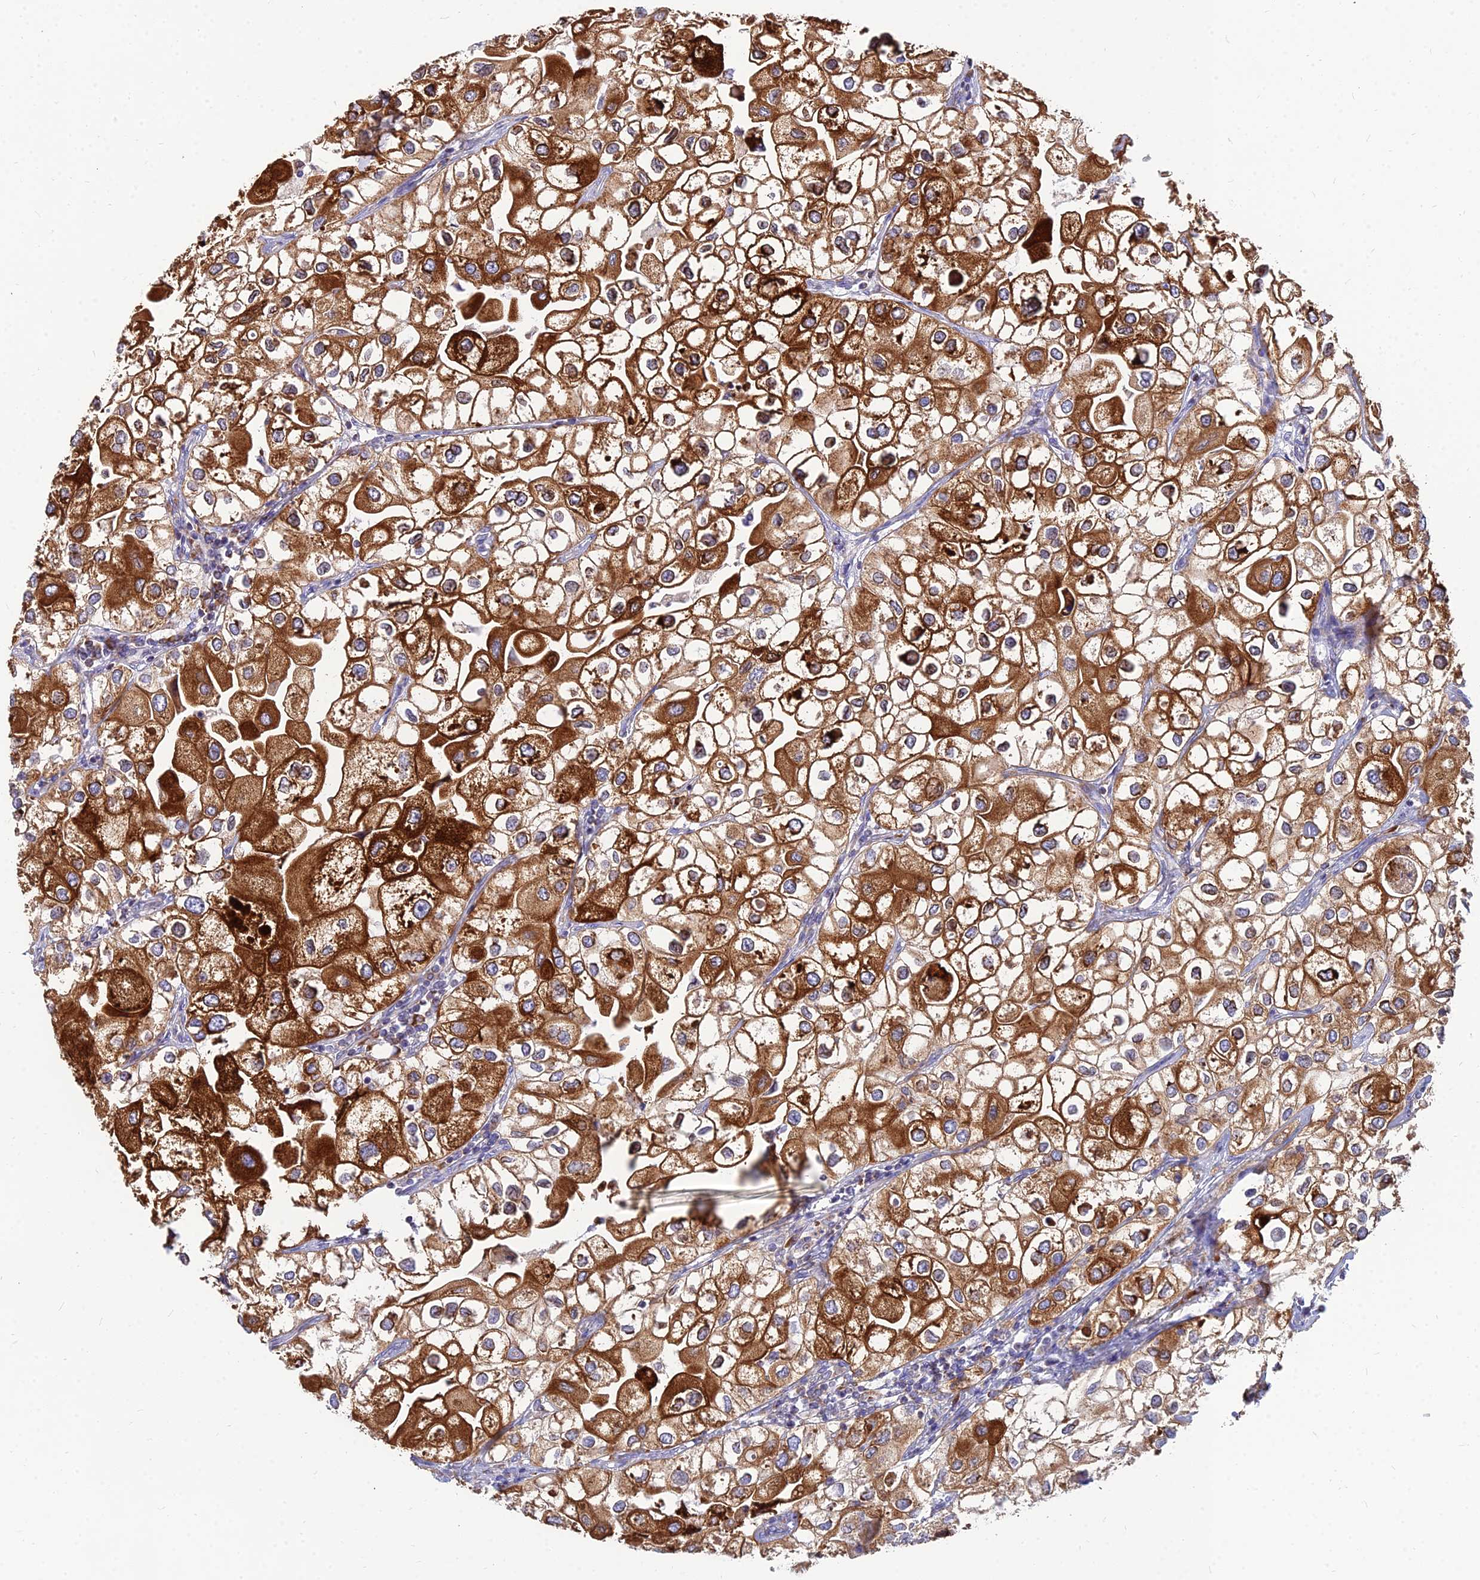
{"staining": {"intensity": "strong", "quantity": ">75%", "location": "cytoplasmic/membranous"}, "tissue": "urothelial cancer", "cell_type": "Tumor cells", "image_type": "cancer", "snomed": [{"axis": "morphology", "description": "Urothelial carcinoma, High grade"}, {"axis": "topography", "description": "Urinary bladder"}], "caption": "High-power microscopy captured an immunohistochemistry (IHC) micrograph of urothelial carcinoma (high-grade), revealing strong cytoplasmic/membranous staining in about >75% of tumor cells.", "gene": "CCT6B", "patient": {"sex": "male", "age": 64}}